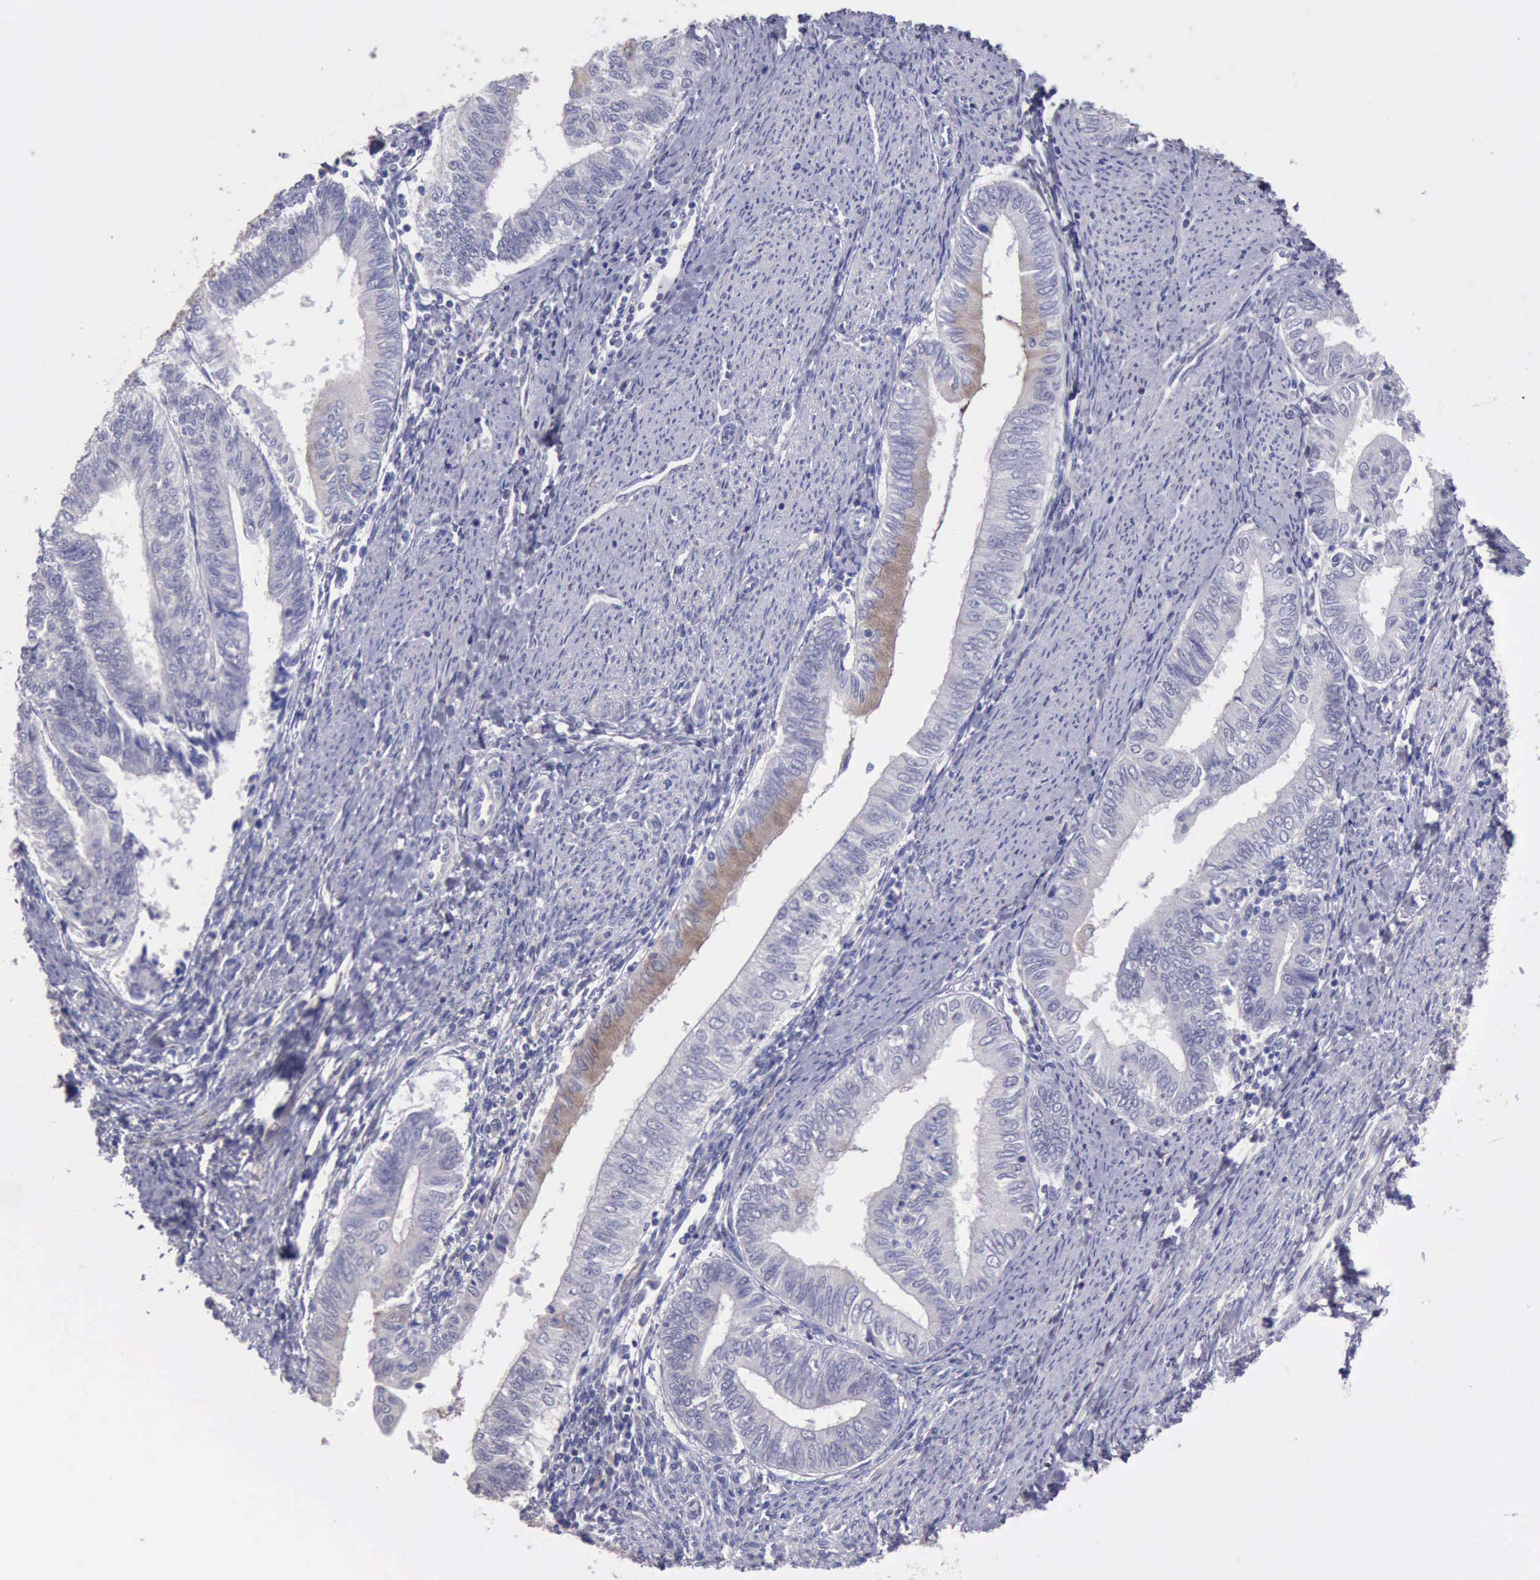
{"staining": {"intensity": "weak", "quantity": "<25%", "location": "cytoplasmic/membranous"}, "tissue": "endometrial cancer", "cell_type": "Tumor cells", "image_type": "cancer", "snomed": [{"axis": "morphology", "description": "Adenocarcinoma, NOS"}, {"axis": "topography", "description": "Endometrium"}], "caption": "DAB immunohistochemical staining of human endometrial cancer (adenocarcinoma) reveals no significant staining in tumor cells.", "gene": "KCND1", "patient": {"sex": "female", "age": 66}}